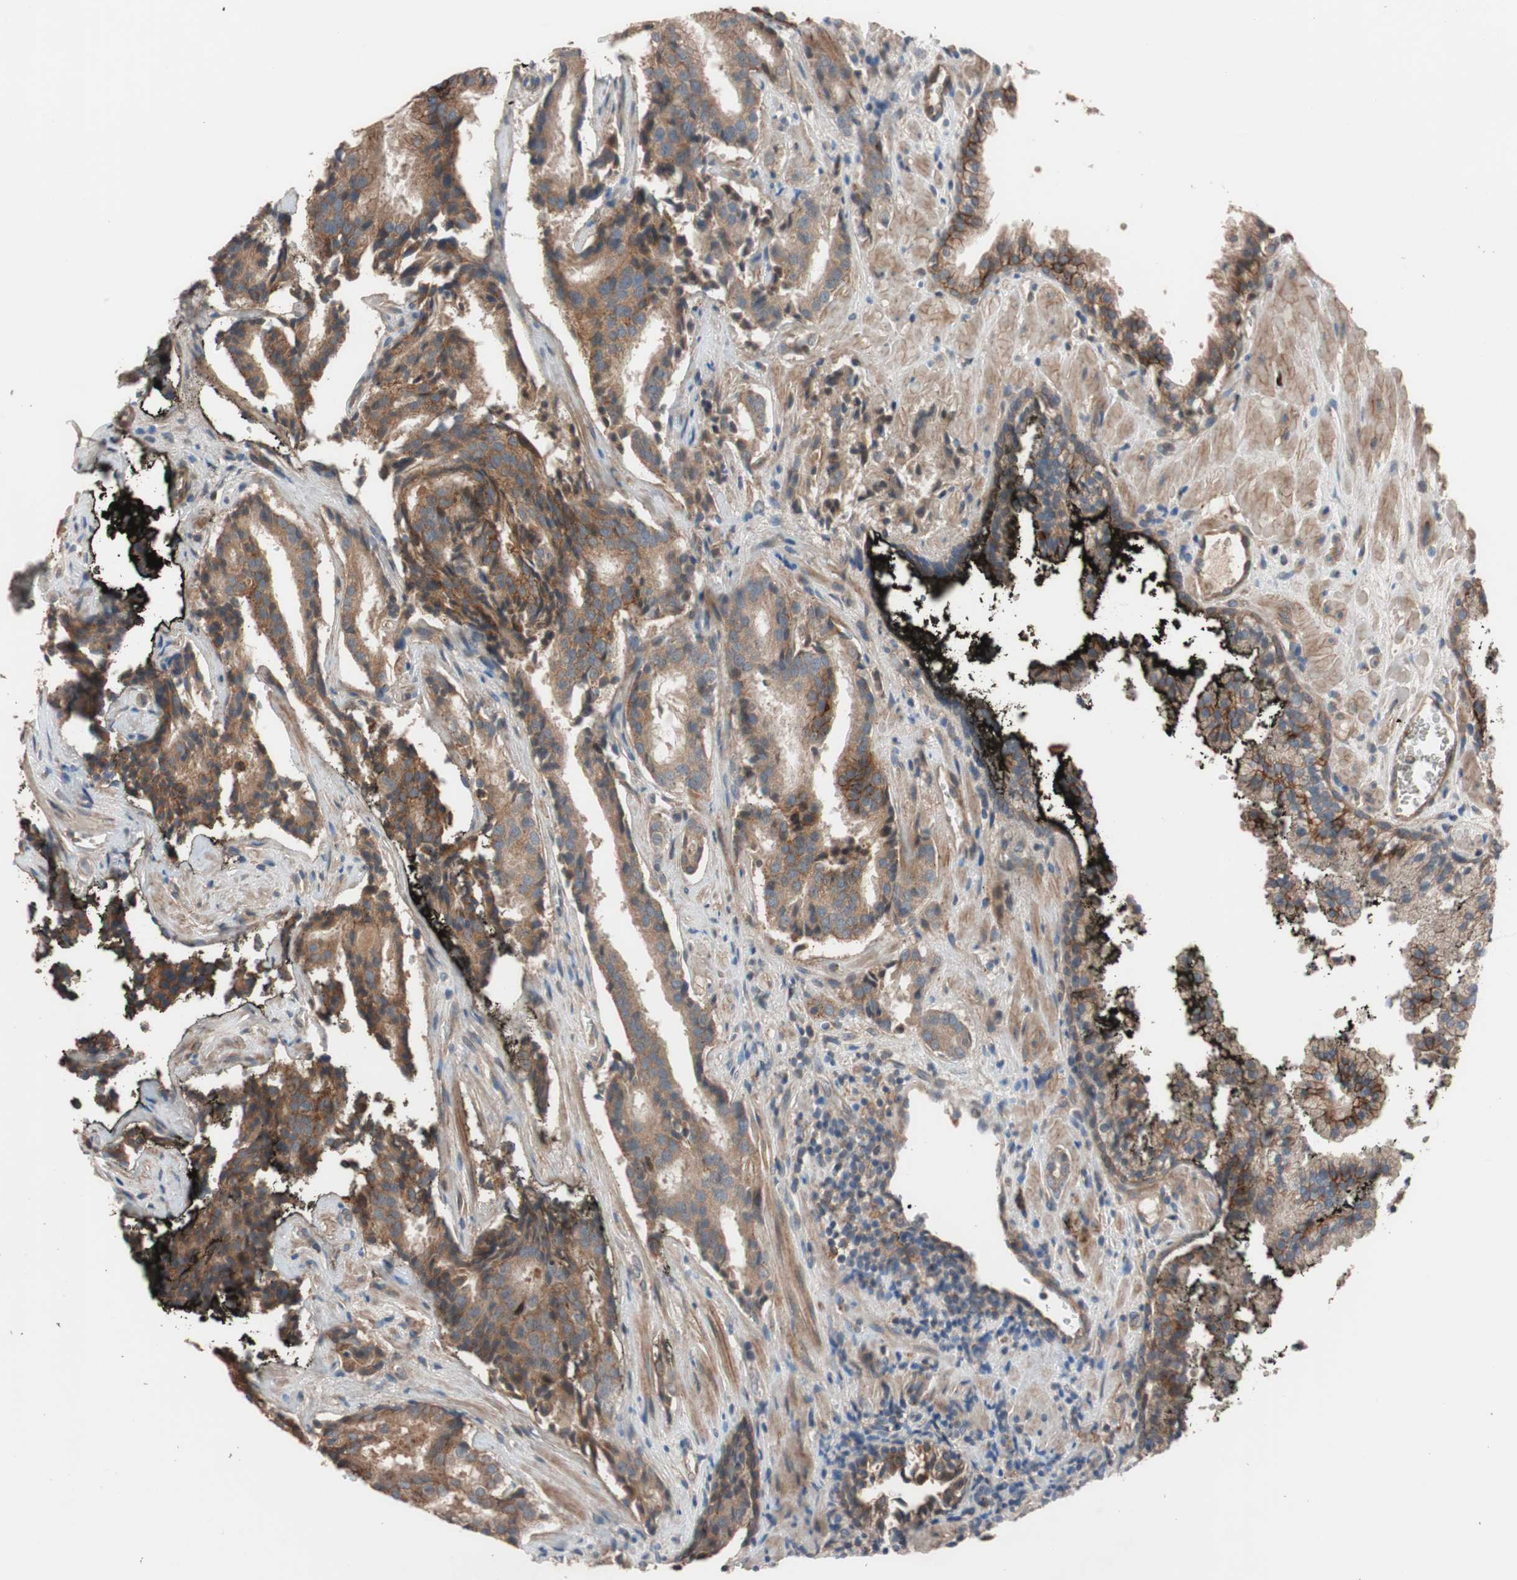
{"staining": {"intensity": "moderate", "quantity": ">75%", "location": "cytoplasmic/membranous"}, "tissue": "prostate cancer", "cell_type": "Tumor cells", "image_type": "cancer", "snomed": [{"axis": "morphology", "description": "Adenocarcinoma, High grade"}, {"axis": "topography", "description": "Prostate"}], "caption": "IHC staining of prostate cancer, which shows medium levels of moderate cytoplasmic/membranous expression in about >75% of tumor cells indicating moderate cytoplasmic/membranous protein expression. The staining was performed using DAB (3,3'-diaminobenzidine) (brown) for protein detection and nuclei were counterstained in hematoxylin (blue).", "gene": "SDC4", "patient": {"sex": "male", "age": 58}}